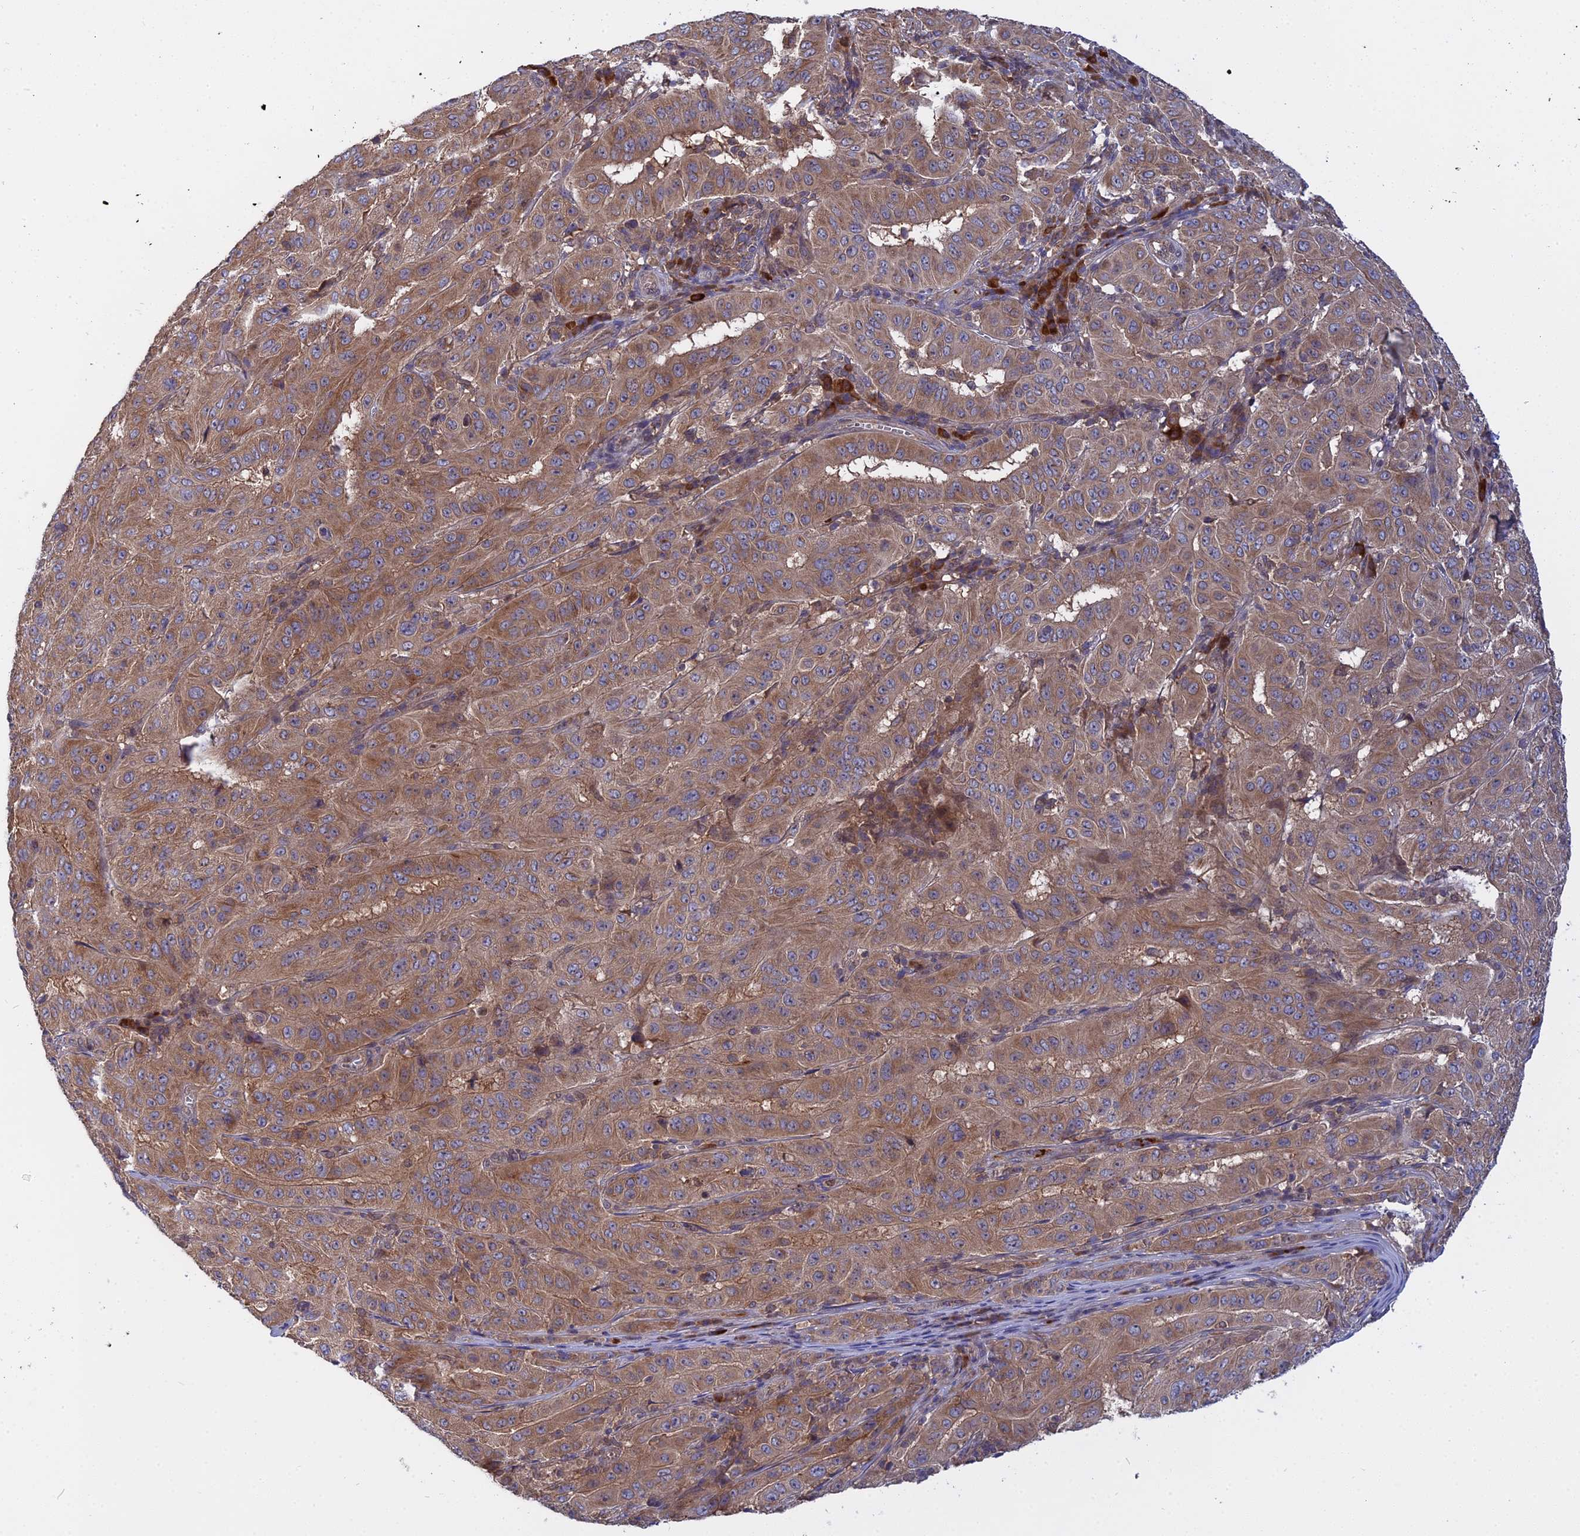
{"staining": {"intensity": "moderate", "quantity": ">75%", "location": "cytoplasmic/membranous"}, "tissue": "pancreatic cancer", "cell_type": "Tumor cells", "image_type": "cancer", "snomed": [{"axis": "morphology", "description": "Adenocarcinoma, NOS"}, {"axis": "topography", "description": "Pancreas"}], "caption": "The immunohistochemical stain labels moderate cytoplasmic/membranous expression in tumor cells of pancreatic adenocarcinoma tissue.", "gene": "IL21R", "patient": {"sex": "male", "age": 63}}